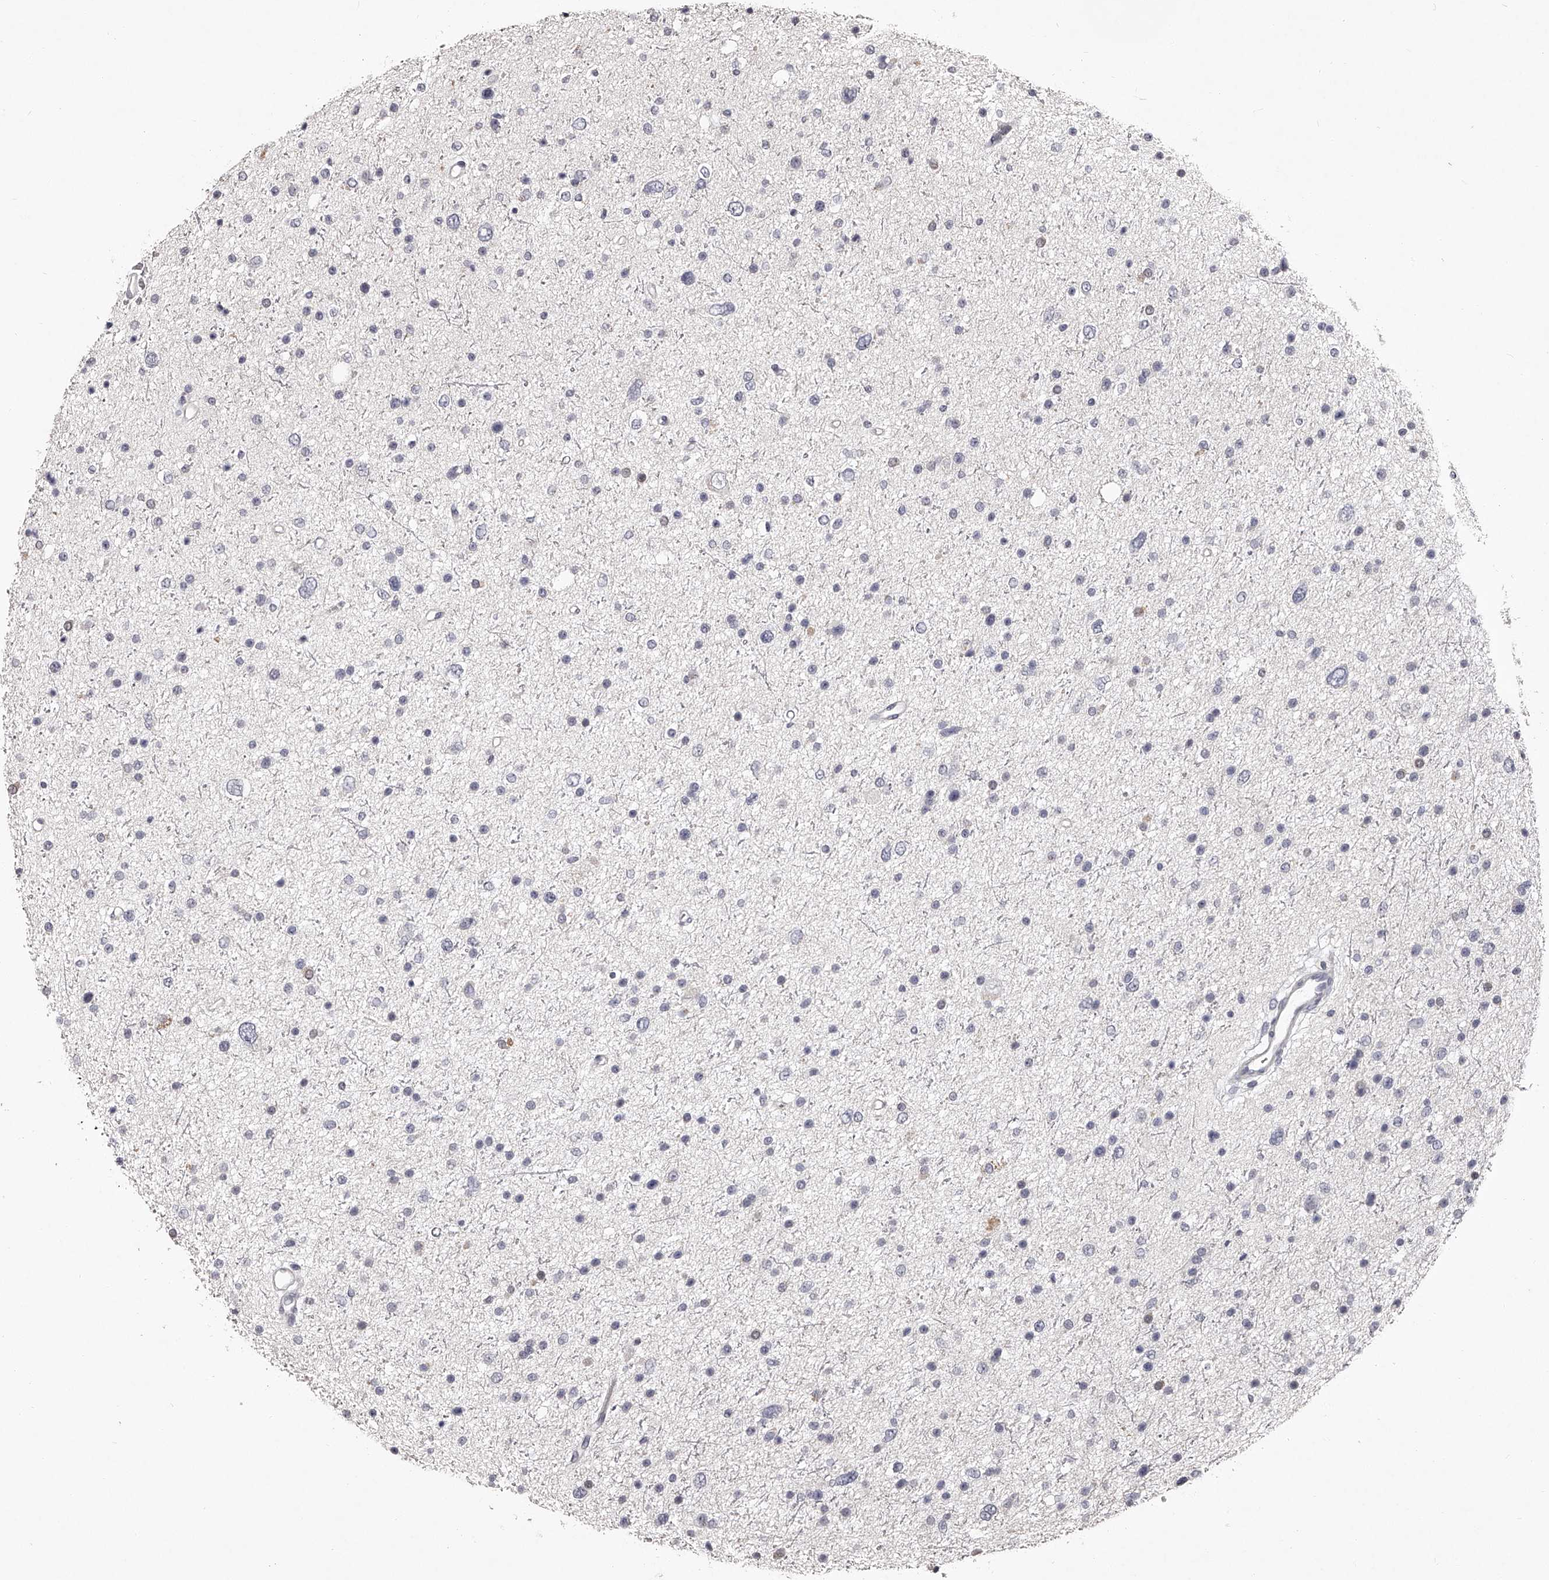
{"staining": {"intensity": "negative", "quantity": "none", "location": "none"}, "tissue": "glioma", "cell_type": "Tumor cells", "image_type": "cancer", "snomed": [{"axis": "morphology", "description": "Glioma, malignant, Low grade"}, {"axis": "topography", "description": "Brain"}], "caption": "Immunohistochemistry (IHC) of low-grade glioma (malignant) displays no staining in tumor cells. (DAB (3,3'-diaminobenzidine) IHC, high magnification).", "gene": "NT5DC1", "patient": {"sex": "female", "age": 37}}